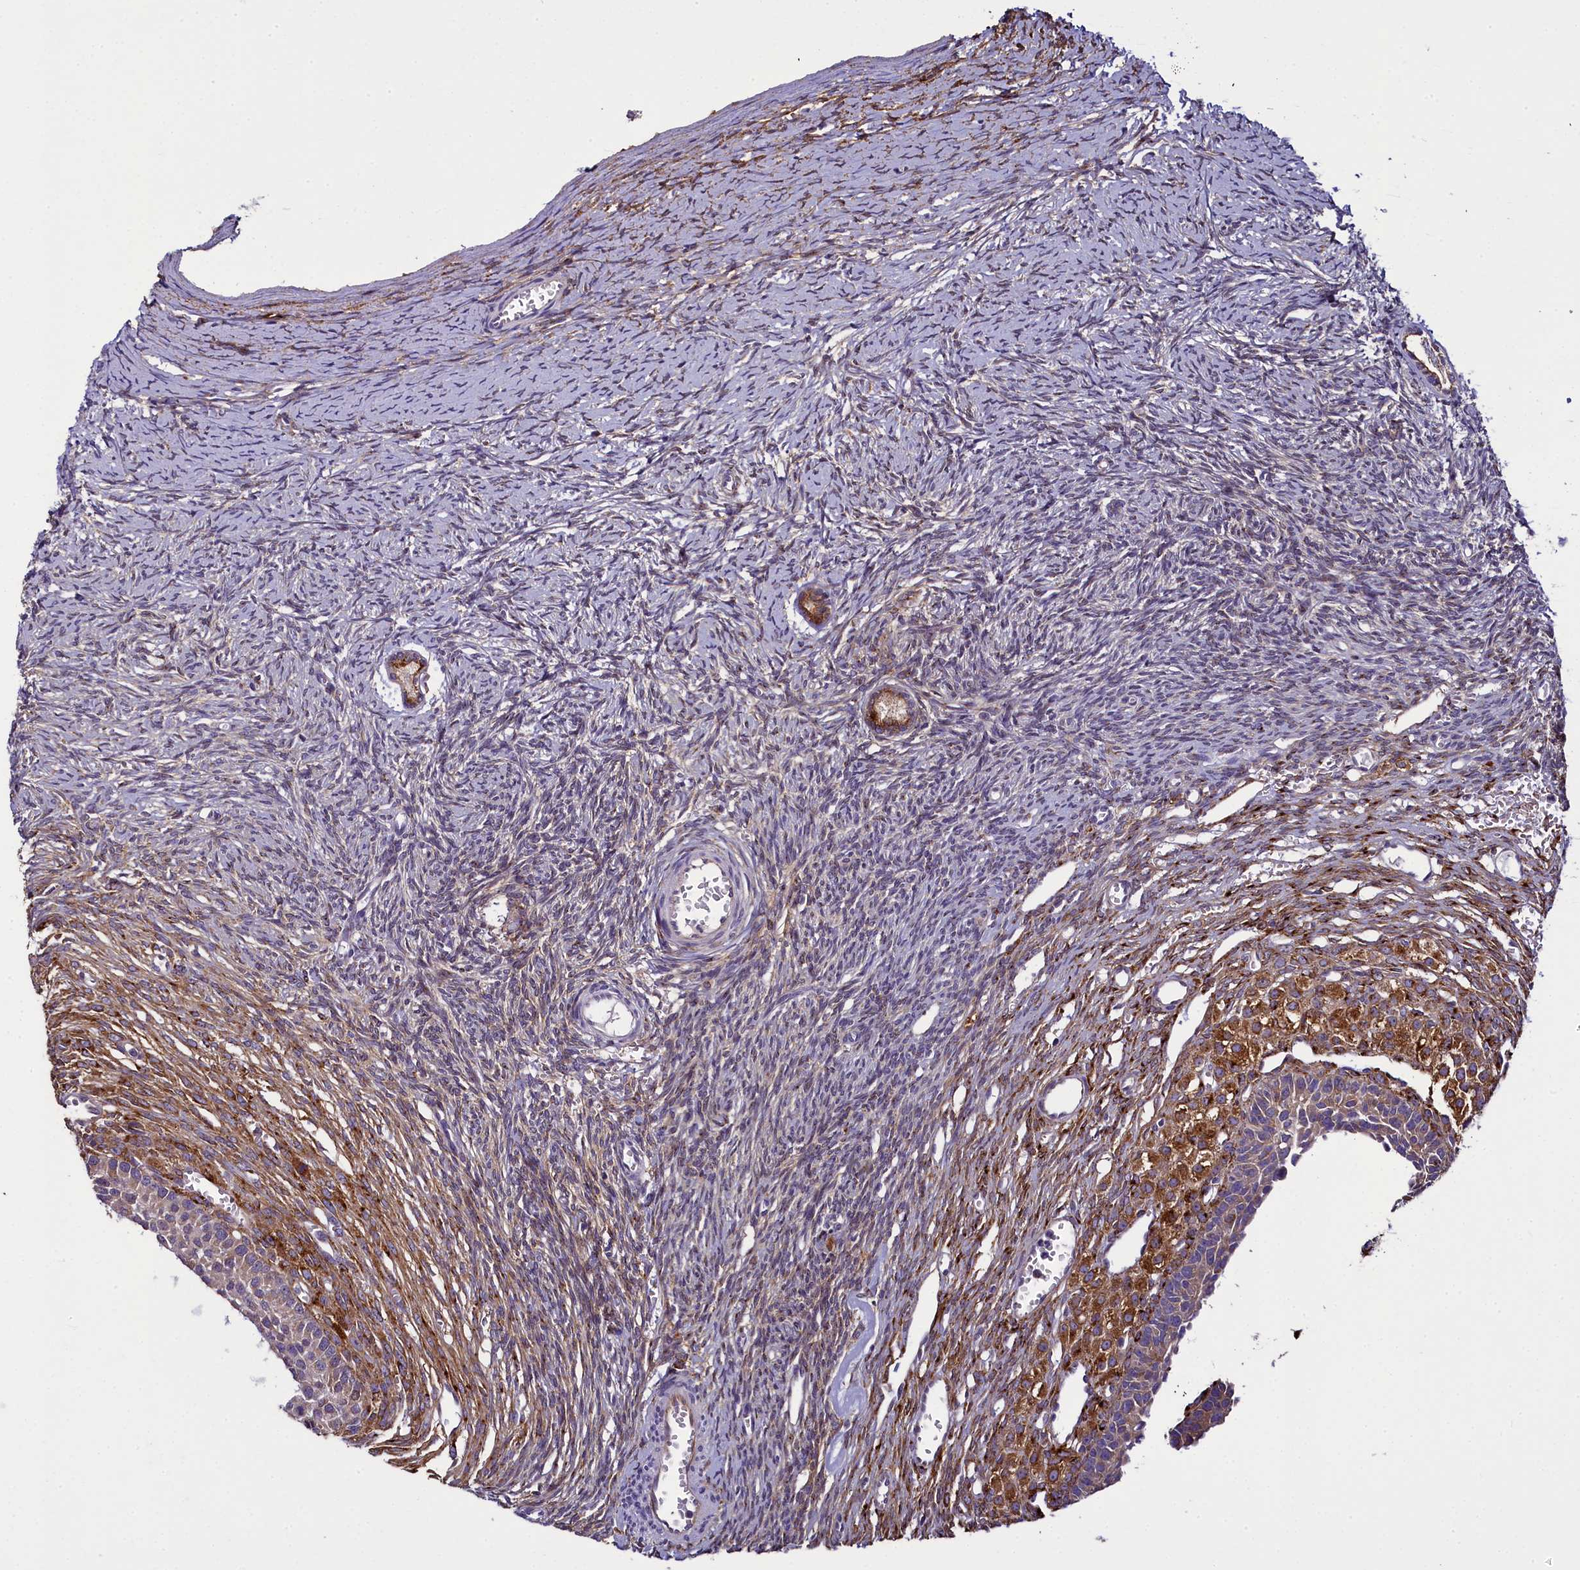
{"staining": {"intensity": "moderate", "quantity": ">75%", "location": "cytoplasmic/membranous"}, "tissue": "ovary", "cell_type": "Follicle cells", "image_type": "normal", "snomed": [{"axis": "morphology", "description": "Normal tissue, NOS"}, {"axis": "topography", "description": "Ovary"}], "caption": "Unremarkable ovary was stained to show a protein in brown. There is medium levels of moderate cytoplasmic/membranous positivity in approximately >75% of follicle cells. Immunohistochemistry (ihc) stains the protein of interest in brown and the nuclei are stained blue.", "gene": "MRC2", "patient": {"sex": "female", "age": 39}}